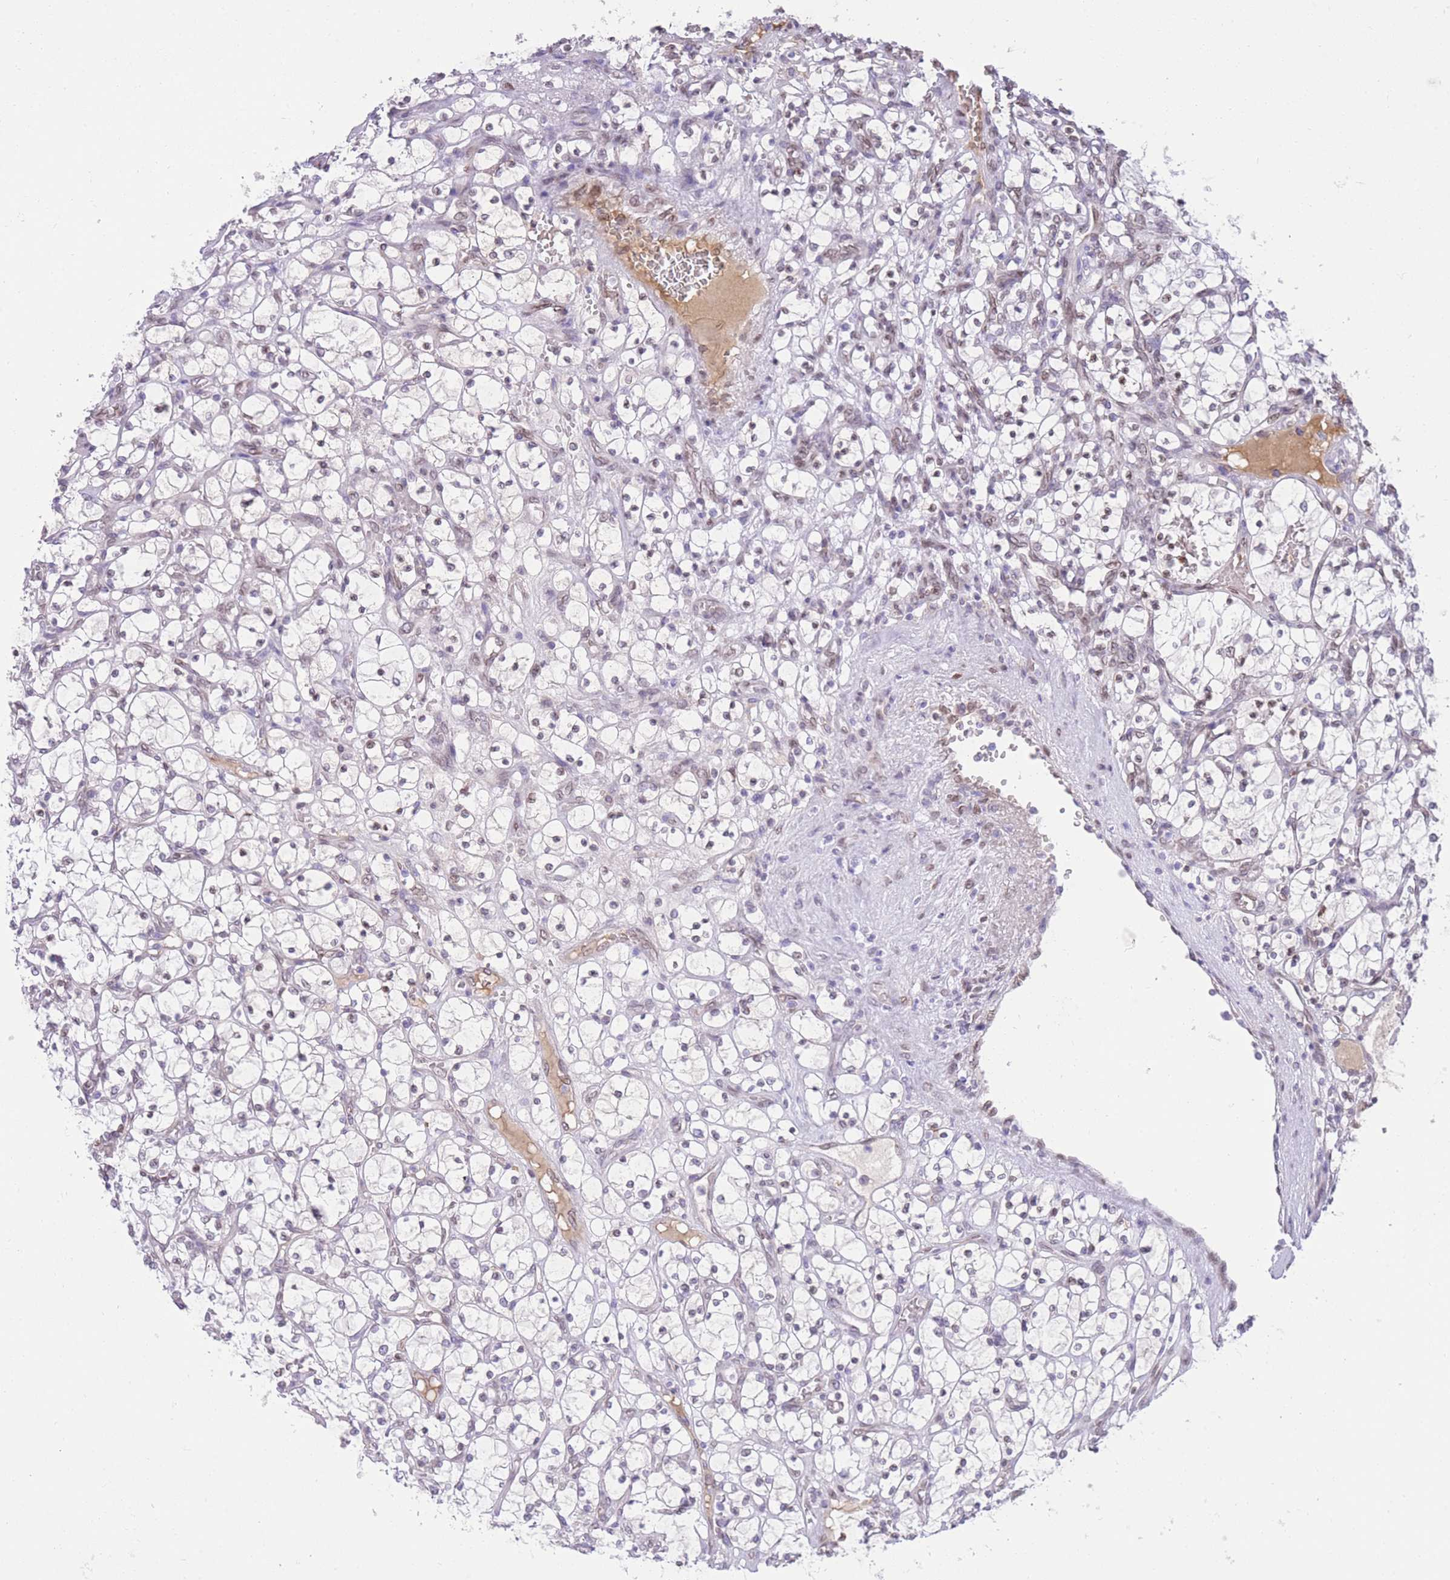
{"staining": {"intensity": "moderate", "quantity": "25%-75%", "location": "nuclear"}, "tissue": "renal cancer", "cell_type": "Tumor cells", "image_type": "cancer", "snomed": [{"axis": "morphology", "description": "Adenocarcinoma, NOS"}, {"axis": "topography", "description": "Kidney"}], "caption": "Renal cancer tissue displays moderate nuclear staining in about 25%-75% of tumor cells", "gene": "OR10AD1", "patient": {"sex": "female", "age": 69}}